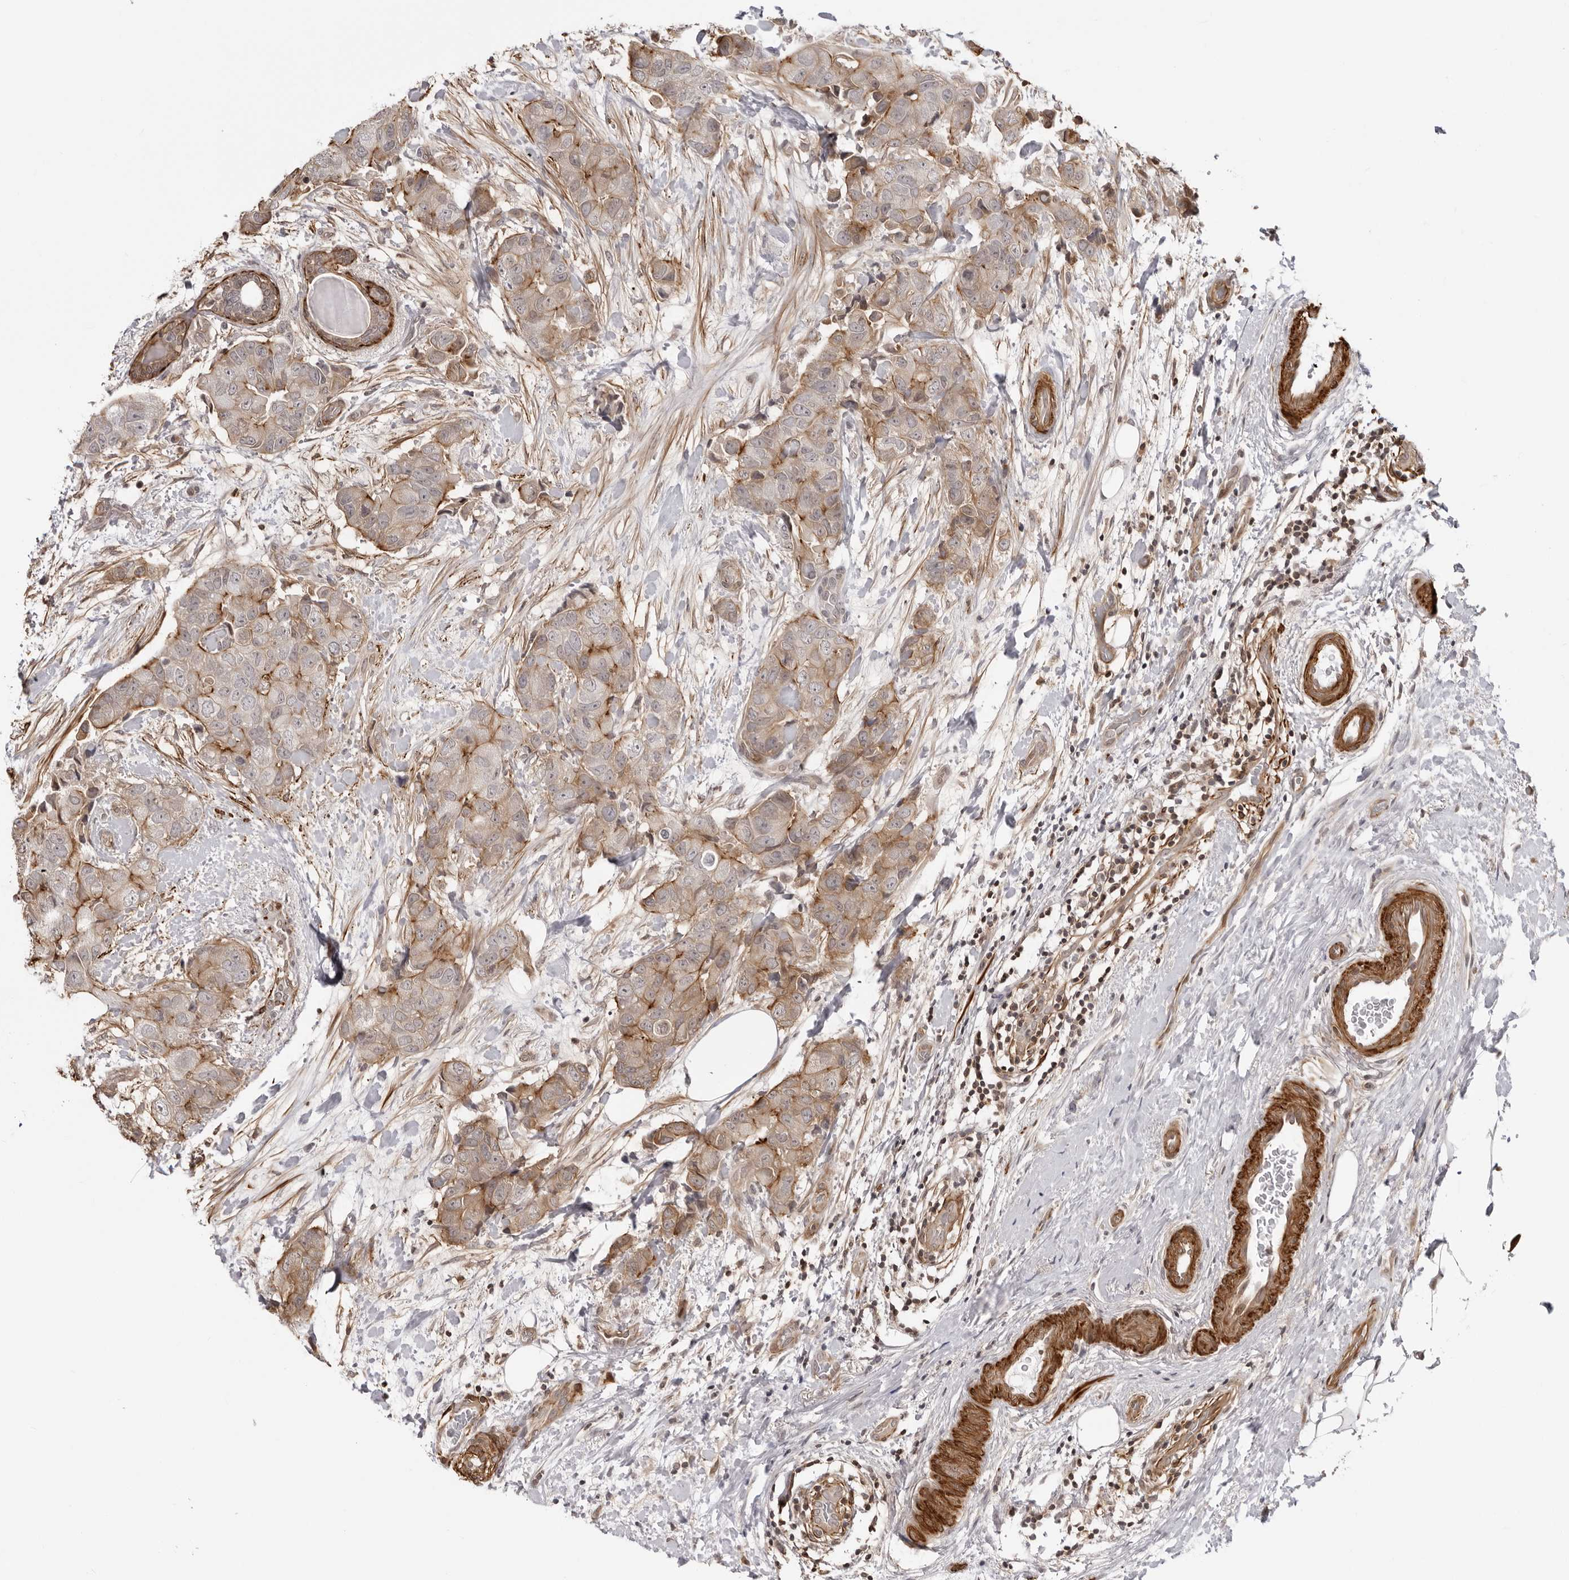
{"staining": {"intensity": "weak", "quantity": ">75%", "location": "cytoplasmic/membranous"}, "tissue": "breast cancer", "cell_type": "Tumor cells", "image_type": "cancer", "snomed": [{"axis": "morphology", "description": "Duct carcinoma"}, {"axis": "topography", "description": "Breast"}], "caption": "Immunohistochemistry (IHC) histopathology image of human breast cancer stained for a protein (brown), which shows low levels of weak cytoplasmic/membranous staining in approximately >75% of tumor cells.", "gene": "UNK", "patient": {"sex": "female", "age": 62}}